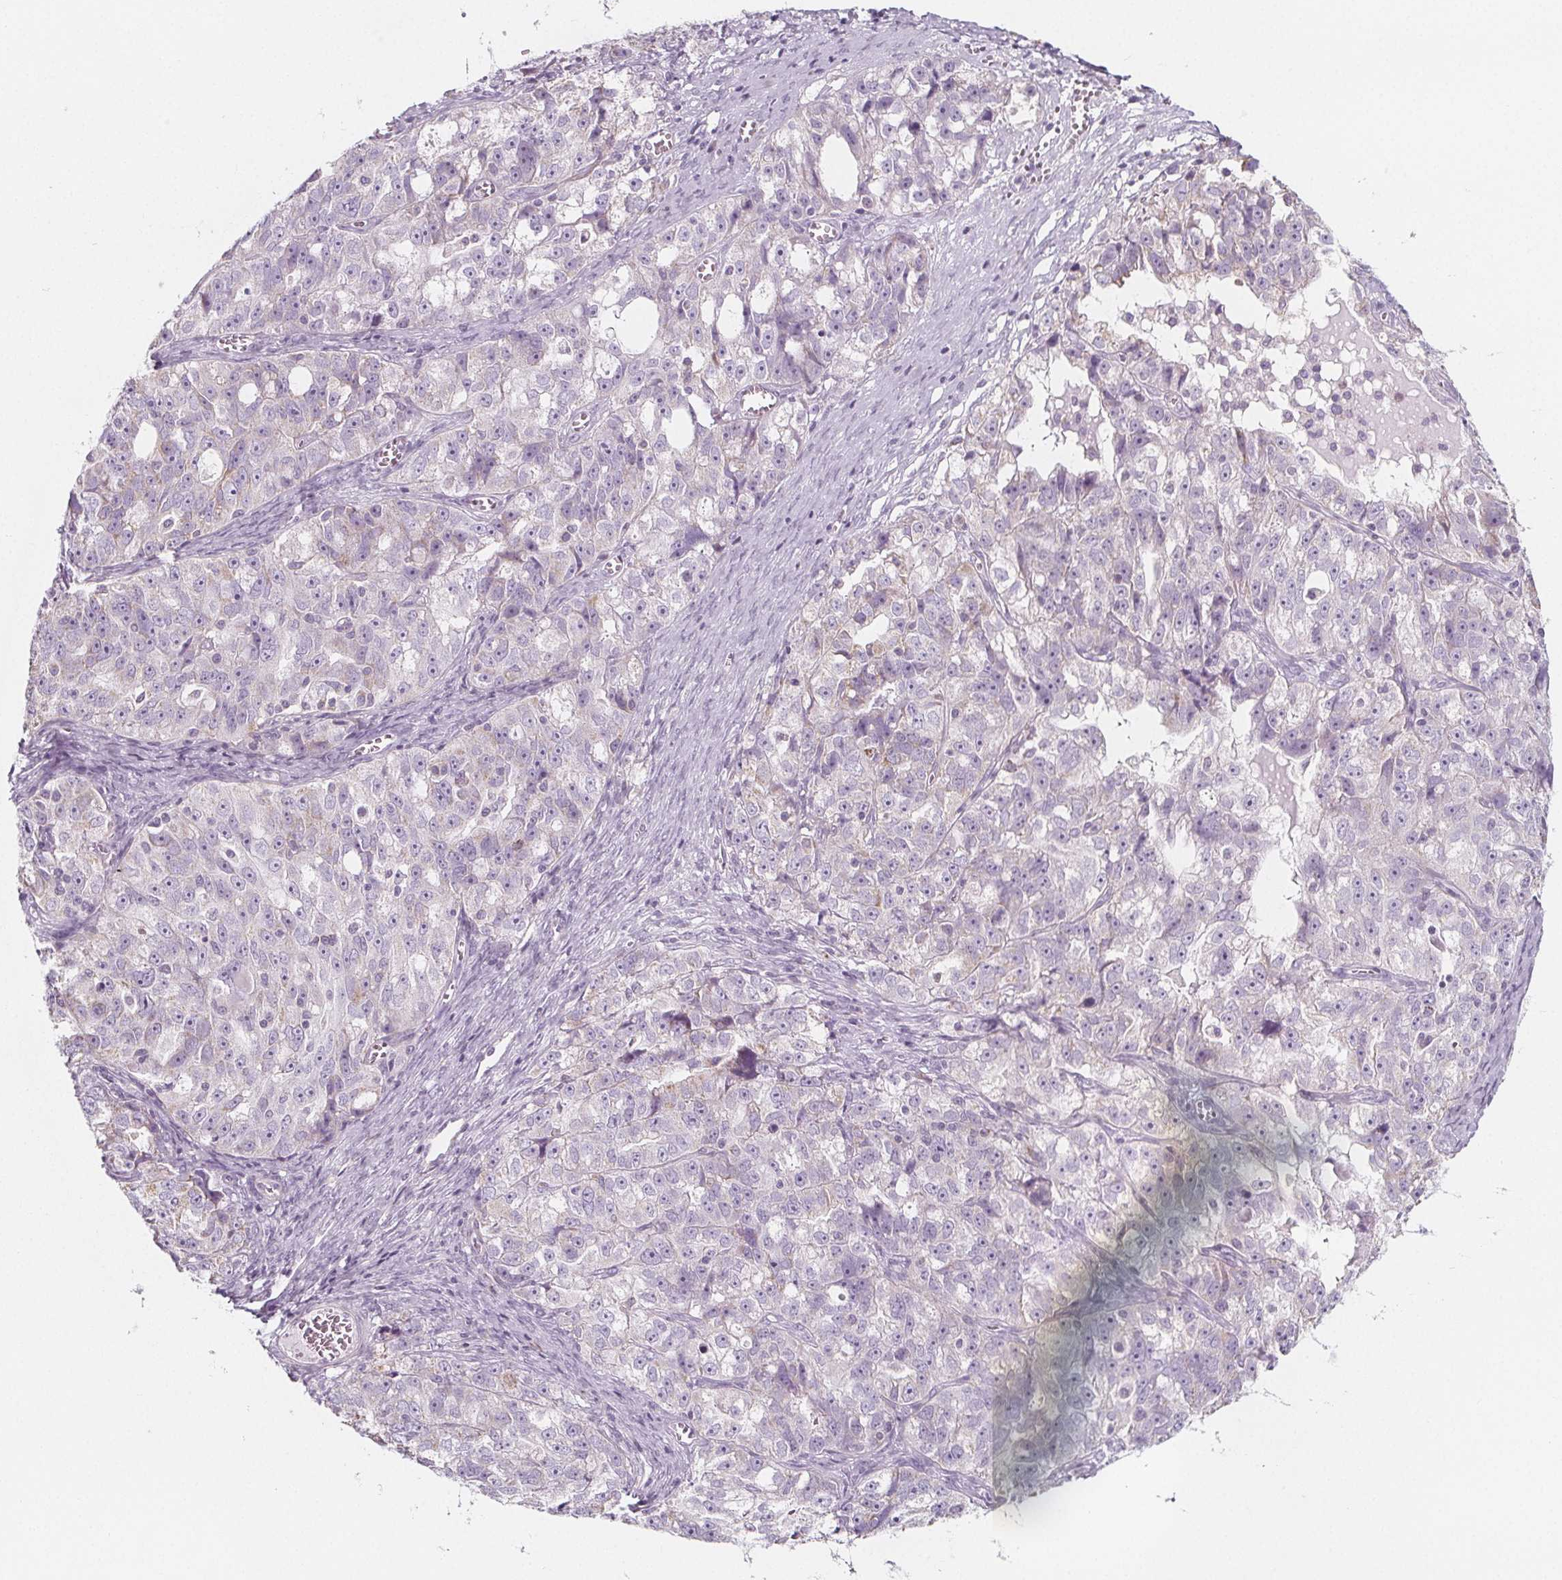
{"staining": {"intensity": "negative", "quantity": "none", "location": "none"}, "tissue": "ovarian cancer", "cell_type": "Tumor cells", "image_type": "cancer", "snomed": [{"axis": "morphology", "description": "Cystadenocarcinoma, serous, NOS"}, {"axis": "topography", "description": "Ovary"}], "caption": "This is an IHC photomicrograph of ovarian cancer (serous cystadenocarcinoma). There is no staining in tumor cells.", "gene": "IL17C", "patient": {"sex": "female", "age": 51}}